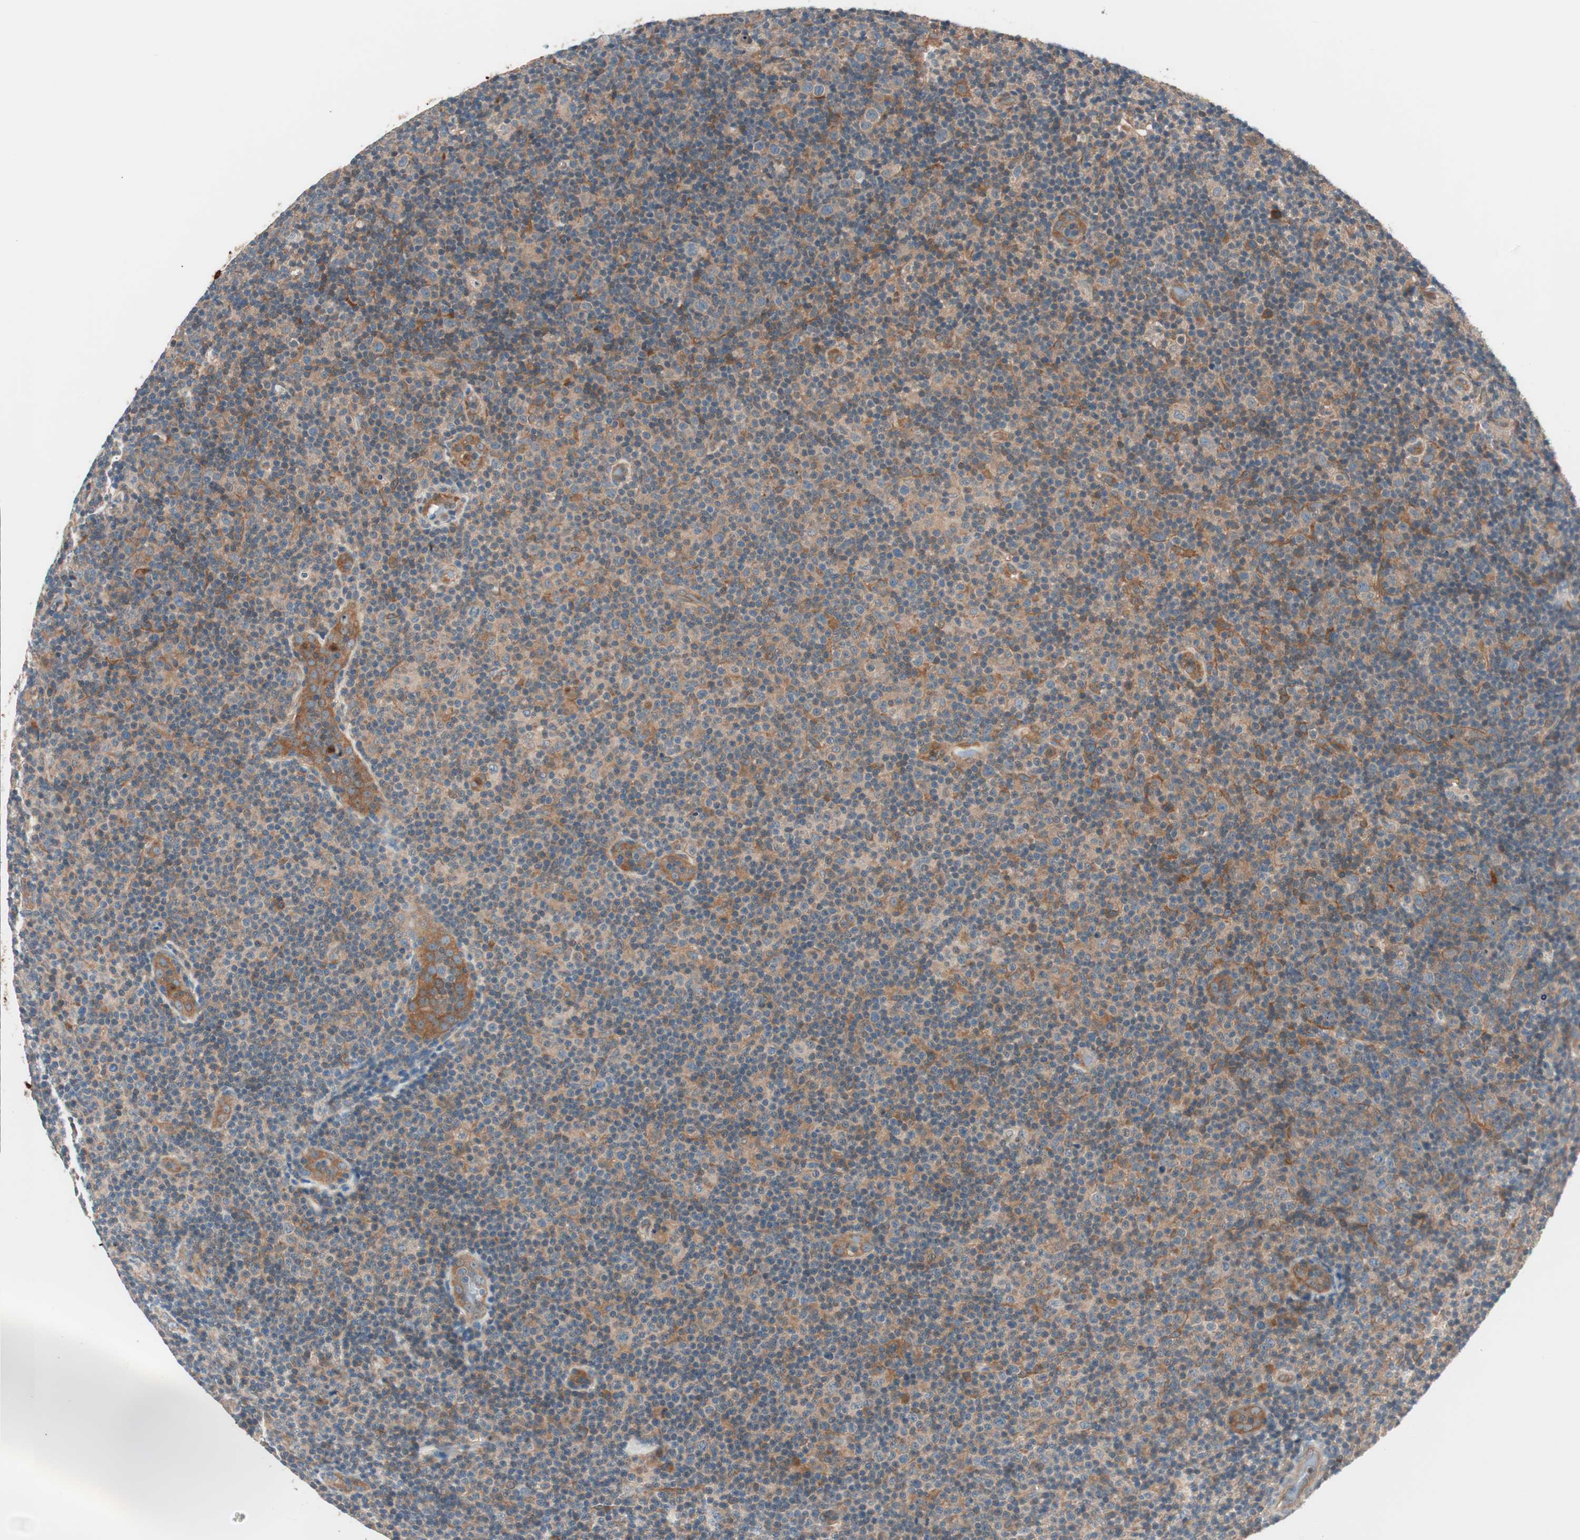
{"staining": {"intensity": "moderate", "quantity": ">75%", "location": "cytoplasmic/membranous"}, "tissue": "lymphoma", "cell_type": "Tumor cells", "image_type": "cancer", "snomed": [{"axis": "morphology", "description": "Malignant lymphoma, non-Hodgkin's type, Low grade"}, {"axis": "topography", "description": "Lymph node"}], "caption": "Lymphoma stained for a protein demonstrates moderate cytoplasmic/membranous positivity in tumor cells.", "gene": "TSG101", "patient": {"sex": "male", "age": 83}}